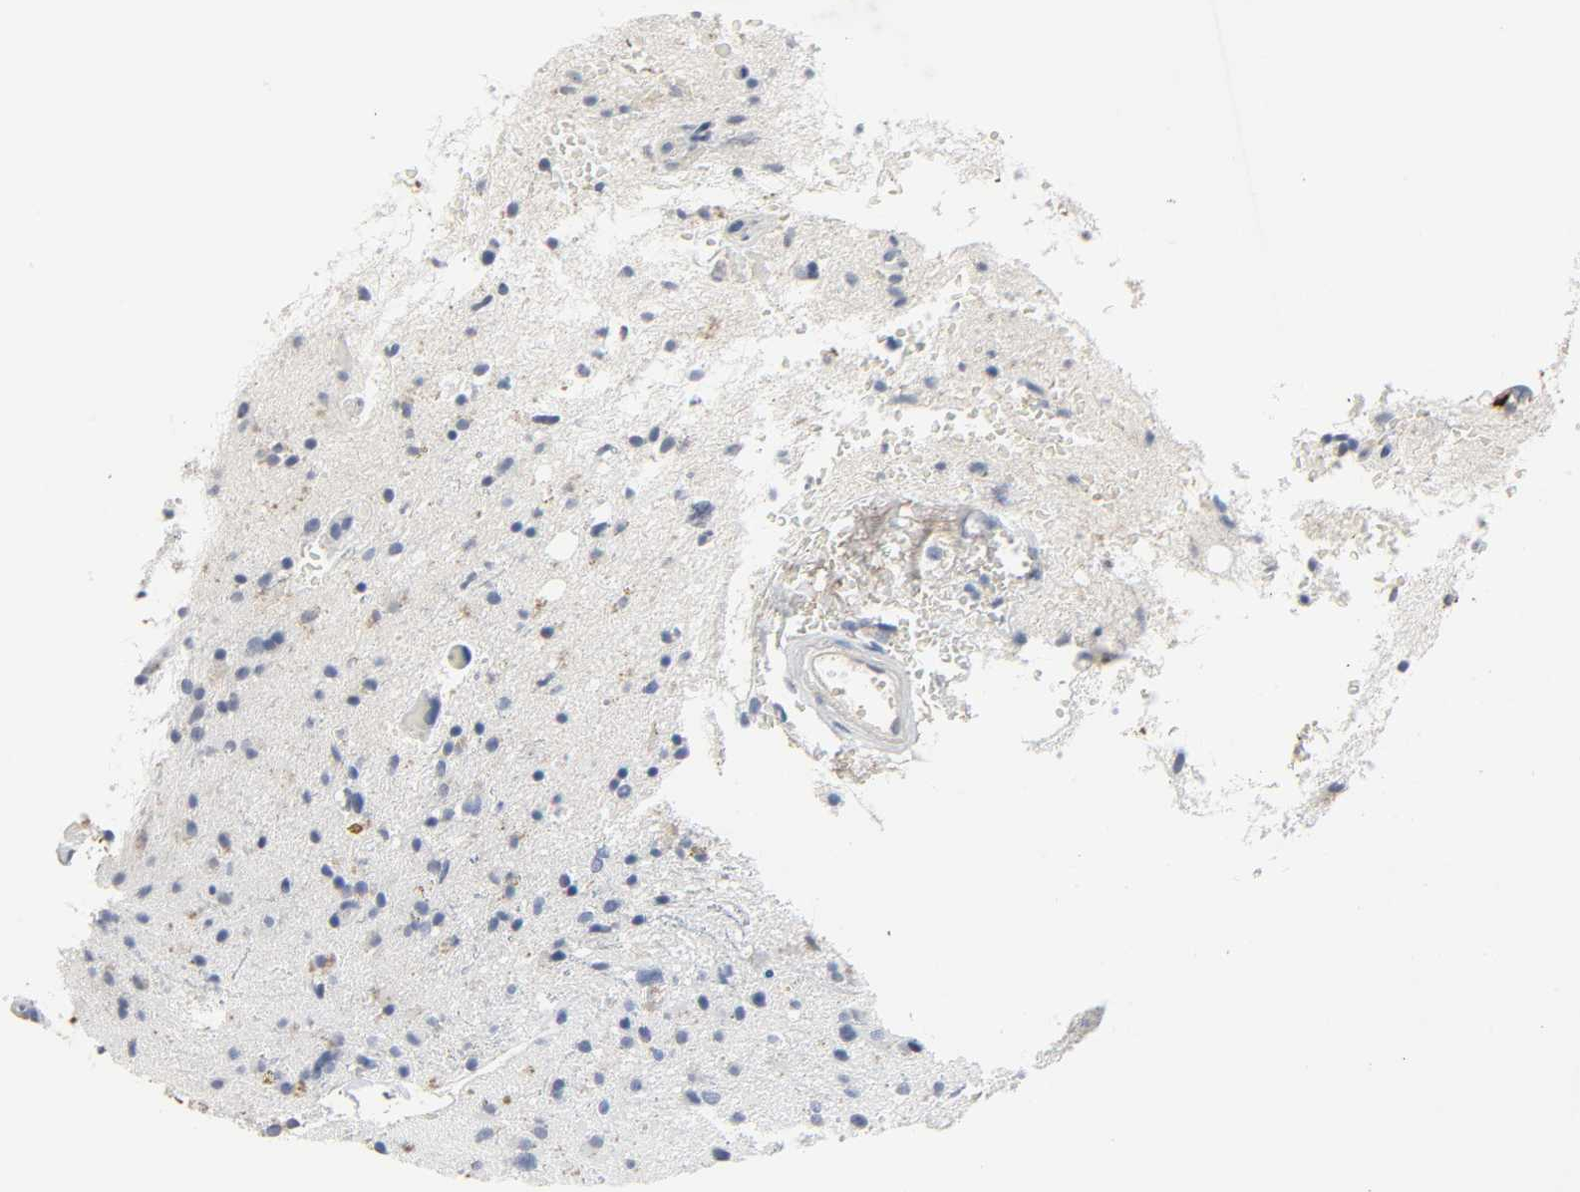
{"staining": {"intensity": "weak", "quantity": "<25%", "location": "cytoplasmic/membranous"}, "tissue": "glioma", "cell_type": "Tumor cells", "image_type": "cancer", "snomed": [{"axis": "morphology", "description": "Glioma, malignant, High grade"}, {"axis": "topography", "description": "Brain"}], "caption": "DAB immunohistochemical staining of malignant high-grade glioma shows no significant expression in tumor cells.", "gene": "FBLN5", "patient": {"sex": "male", "age": 33}}